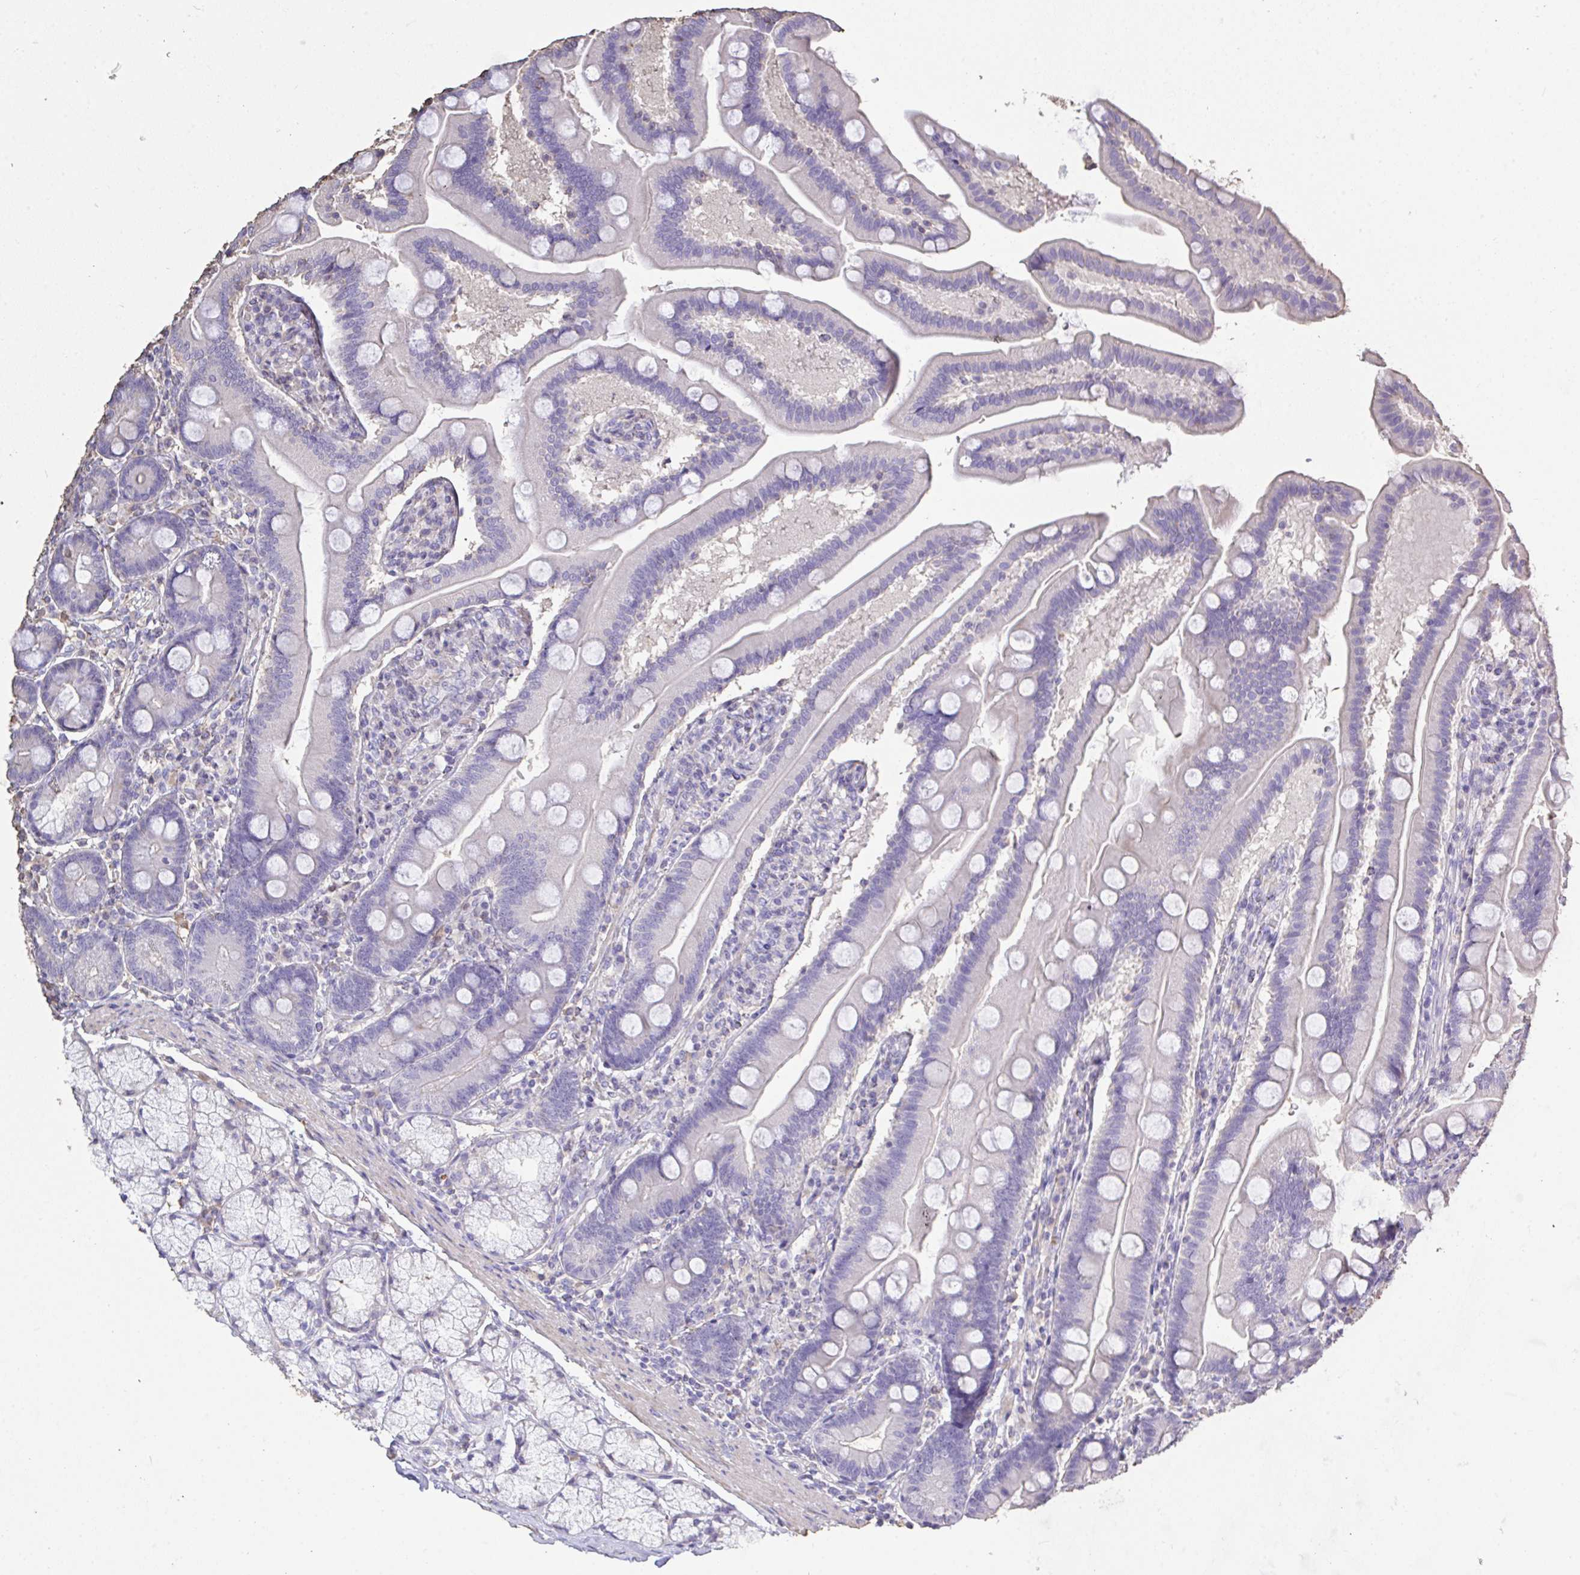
{"staining": {"intensity": "negative", "quantity": "none", "location": "none"}, "tissue": "duodenum", "cell_type": "Glandular cells", "image_type": "normal", "snomed": [{"axis": "morphology", "description": "Normal tissue, NOS"}, {"axis": "topography", "description": "Duodenum"}], "caption": "Protein analysis of unremarkable duodenum exhibits no significant expression in glandular cells.", "gene": "IL23R", "patient": {"sex": "female", "age": 67}}